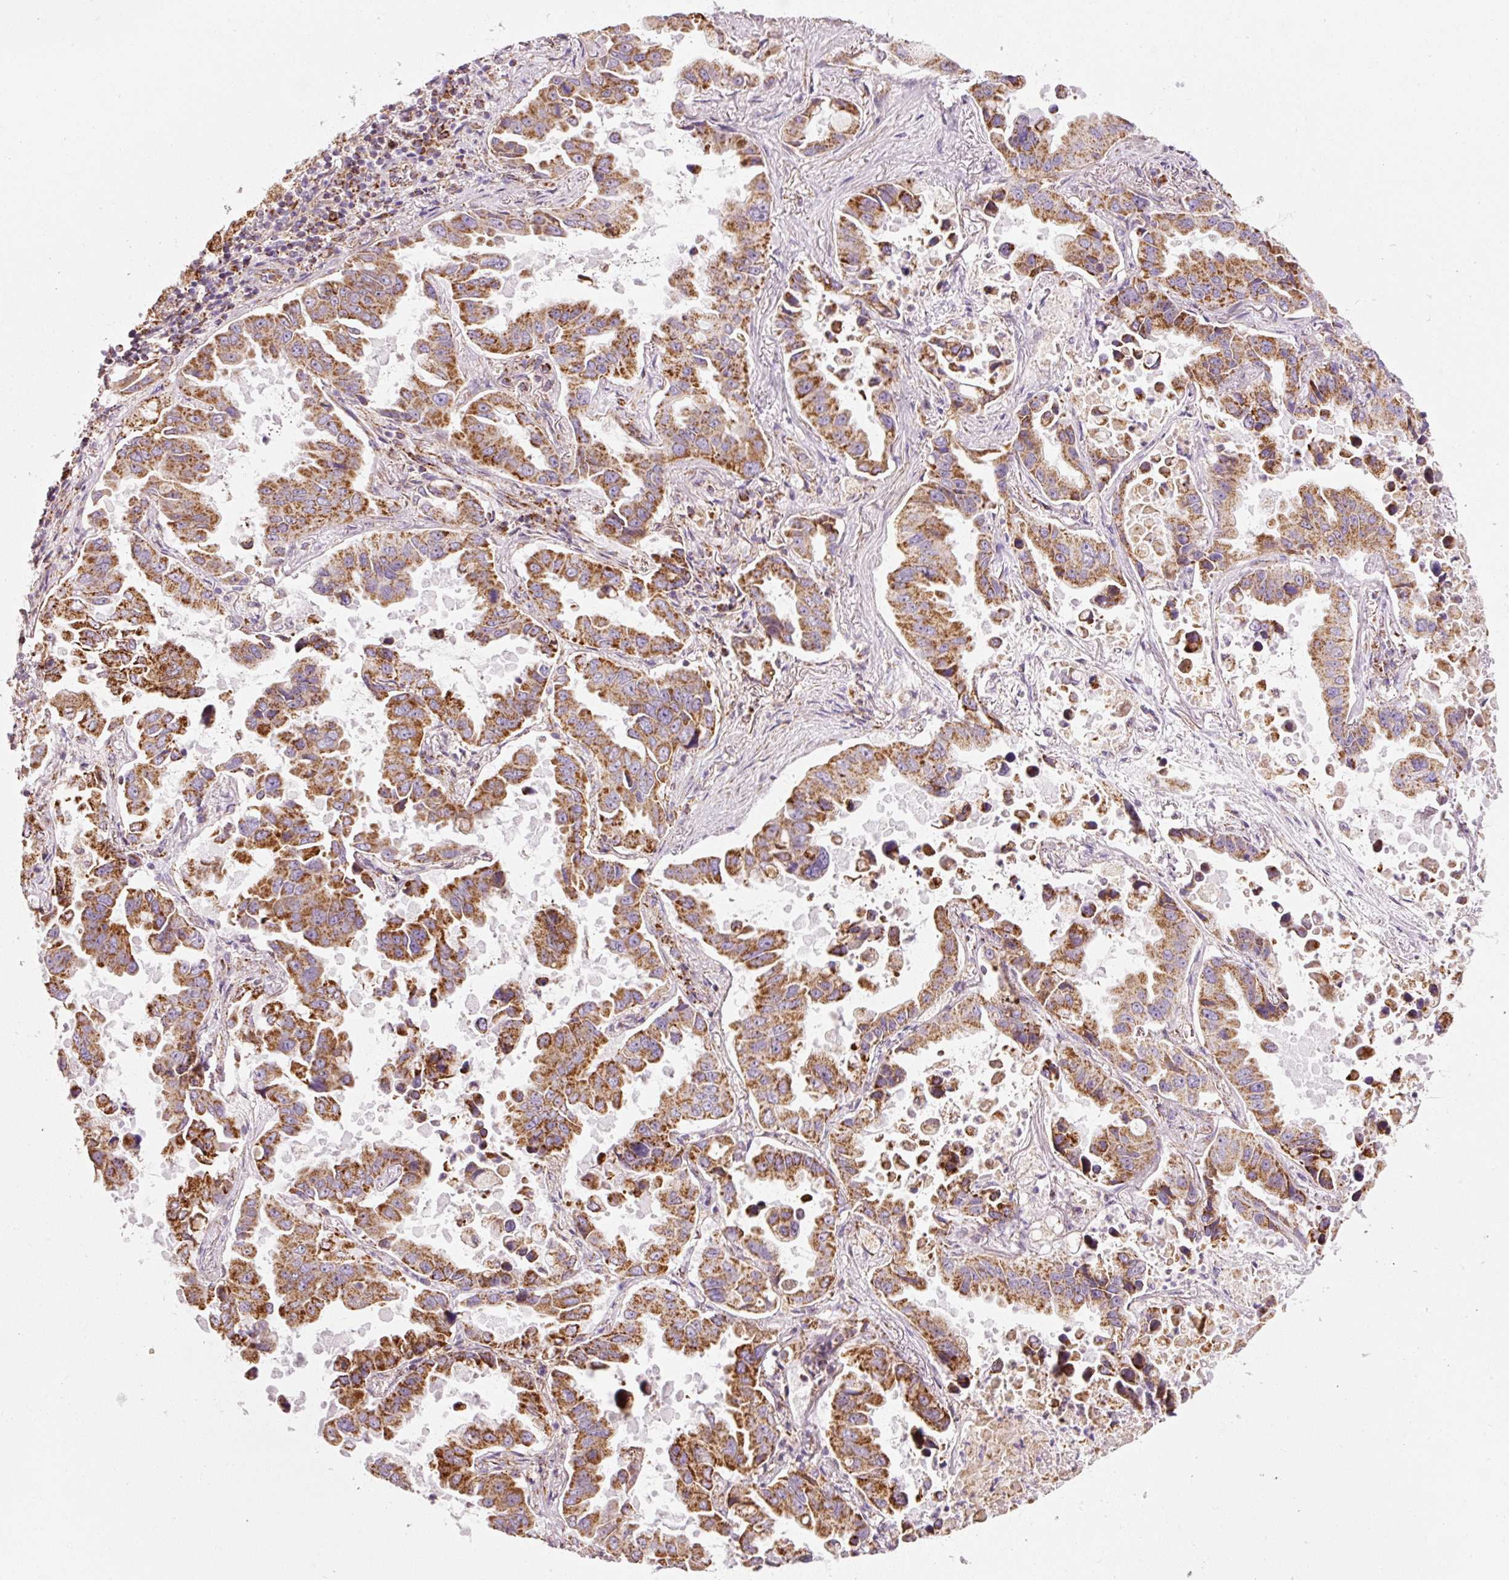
{"staining": {"intensity": "moderate", "quantity": ">75%", "location": "cytoplasmic/membranous"}, "tissue": "lung cancer", "cell_type": "Tumor cells", "image_type": "cancer", "snomed": [{"axis": "morphology", "description": "Adenocarcinoma, NOS"}, {"axis": "topography", "description": "Lung"}], "caption": "High-power microscopy captured an IHC photomicrograph of adenocarcinoma (lung), revealing moderate cytoplasmic/membranous staining in approximately >75% of tumor cells.", "gene": "NDUFB4", "patient": {"sex": "male", "age": 64}}